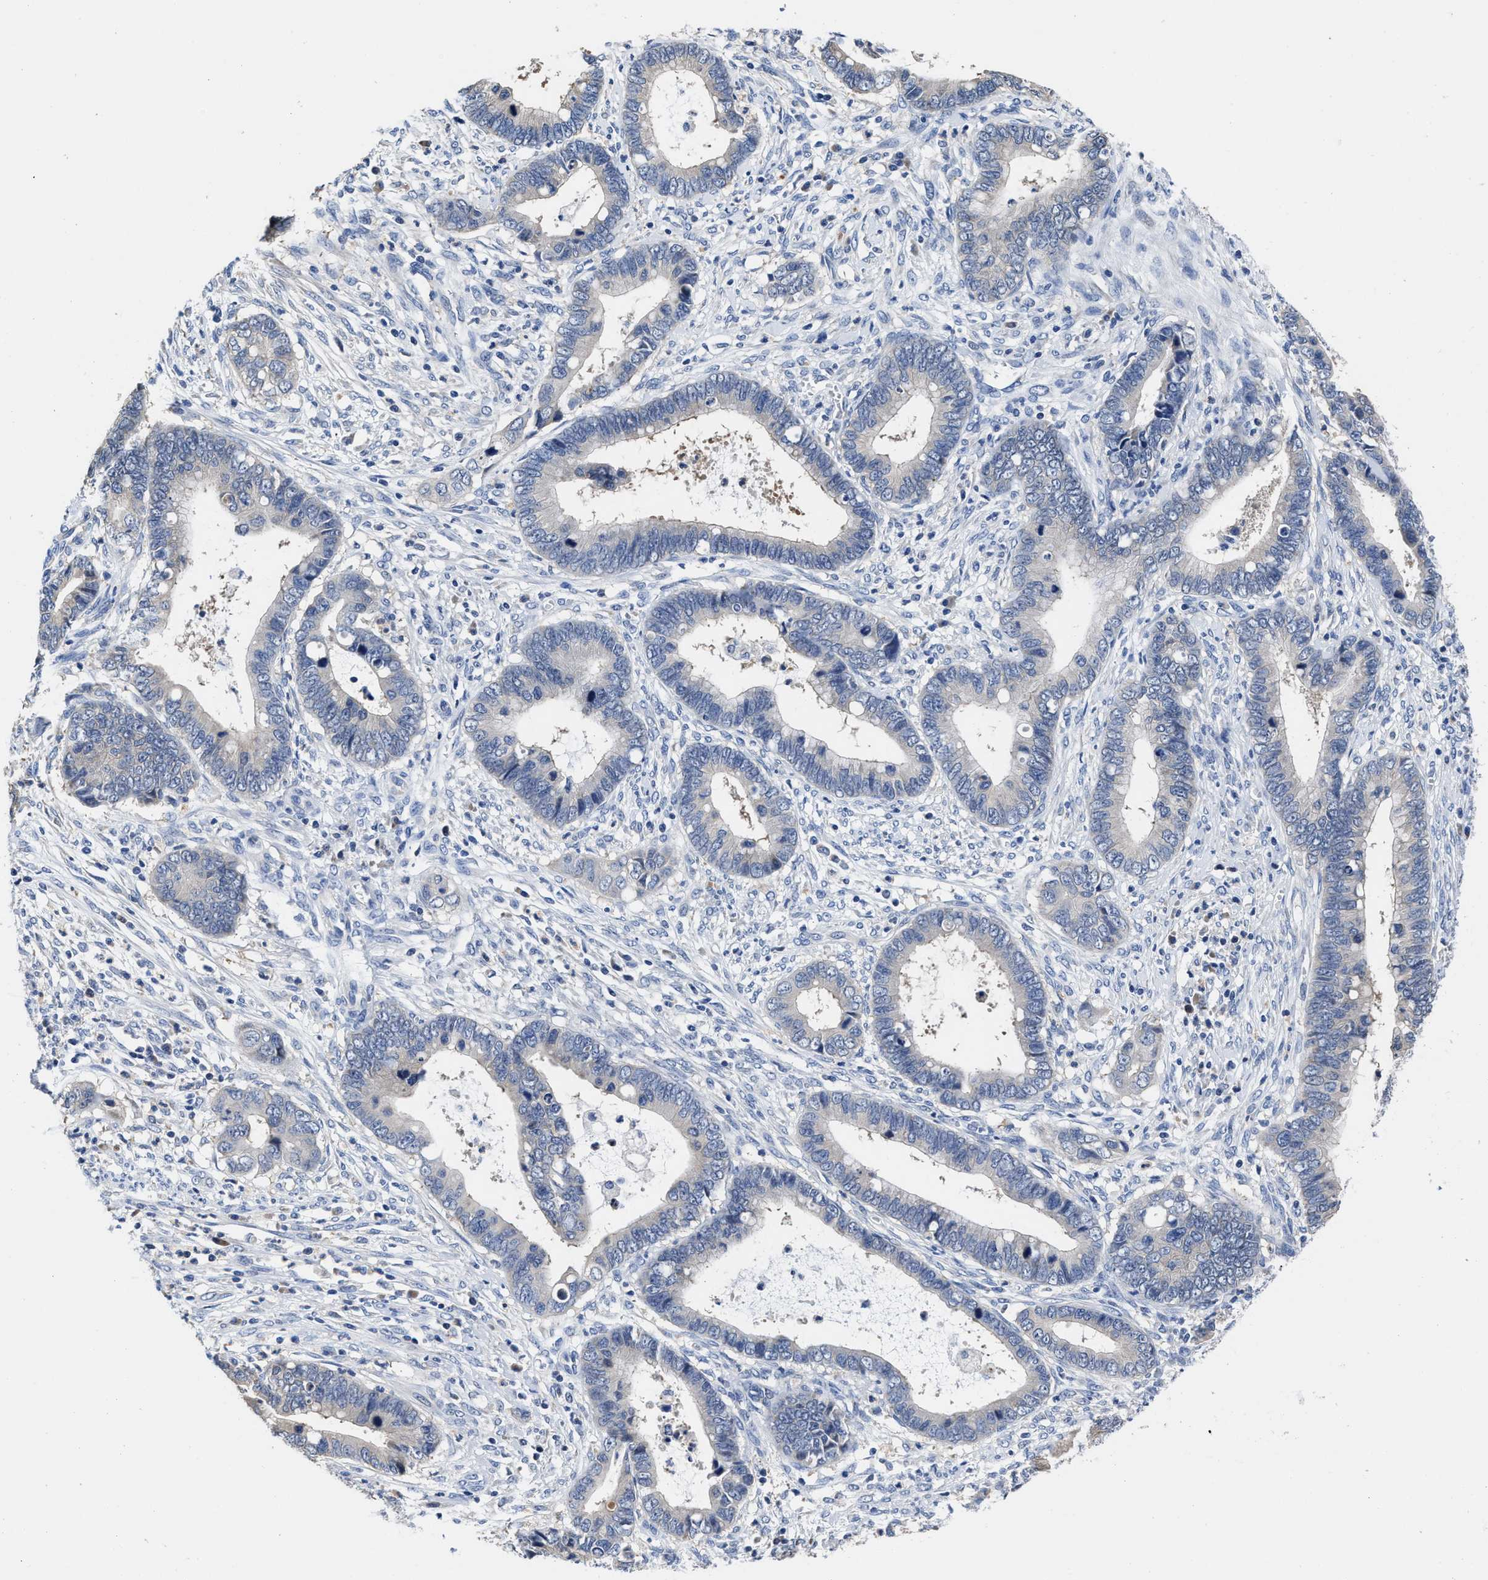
{"staining": {"intensity": "negative", "quantity": "none", "location": "none"}, "tissue": "cervical cancer", "cell_type": "Tumor cells", "image_type": "cancer", "snomed": [{"axis": "morphology", "description": "Adenocarcinoma, NOS"}, {"axis": "topography", "description": "Cervix"}], "caption": "Tumor cells show no significant protein positivity in cervical adenocarcinoma.", "gene": "HOOK1", "patient": {"sex": "female", "age": 44}}